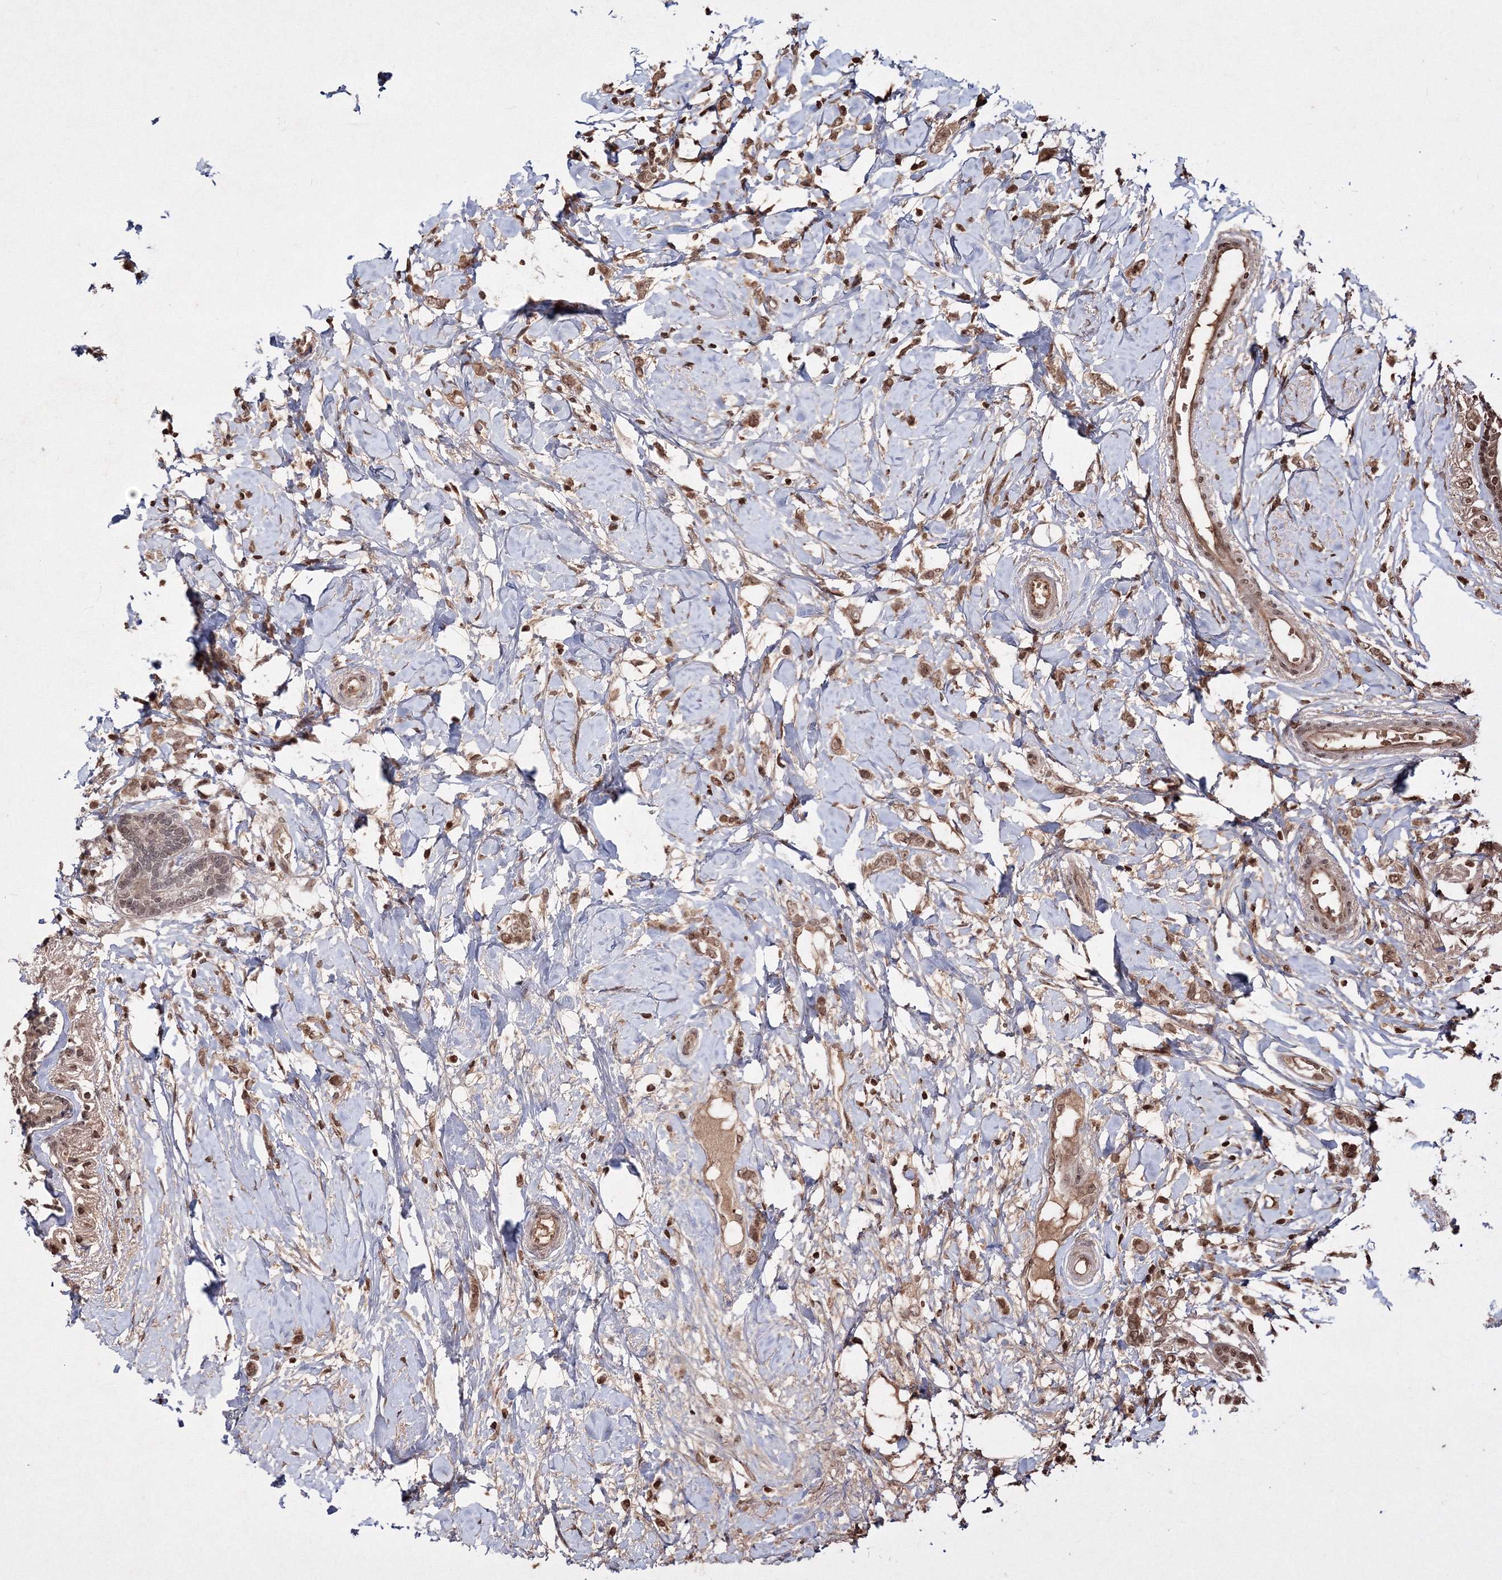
{"staining": {"intensity": "moderate", "quantity": ">75%", "location": "cytoplasmic/membranous"}, "tissue": "breast cancer", "cell_type": "Tumor cells", "image_type": "cancer", "snomed": [{"axis": "morphology", "description": "Normal tissue, NOS"}, {"axis": "morphology", "description": "Lobular carcinoma"}, {"axis": "topography", "description": "Breast"}], "caption": "Immunohistochemical staining of human lobular carcinoma (breast) reveals moderate cytoplasmic/membranous protein expression in approximately >75% of tumor cells.", "gene": "PEX13", "patient": {"sex": "female", "age": 47}}